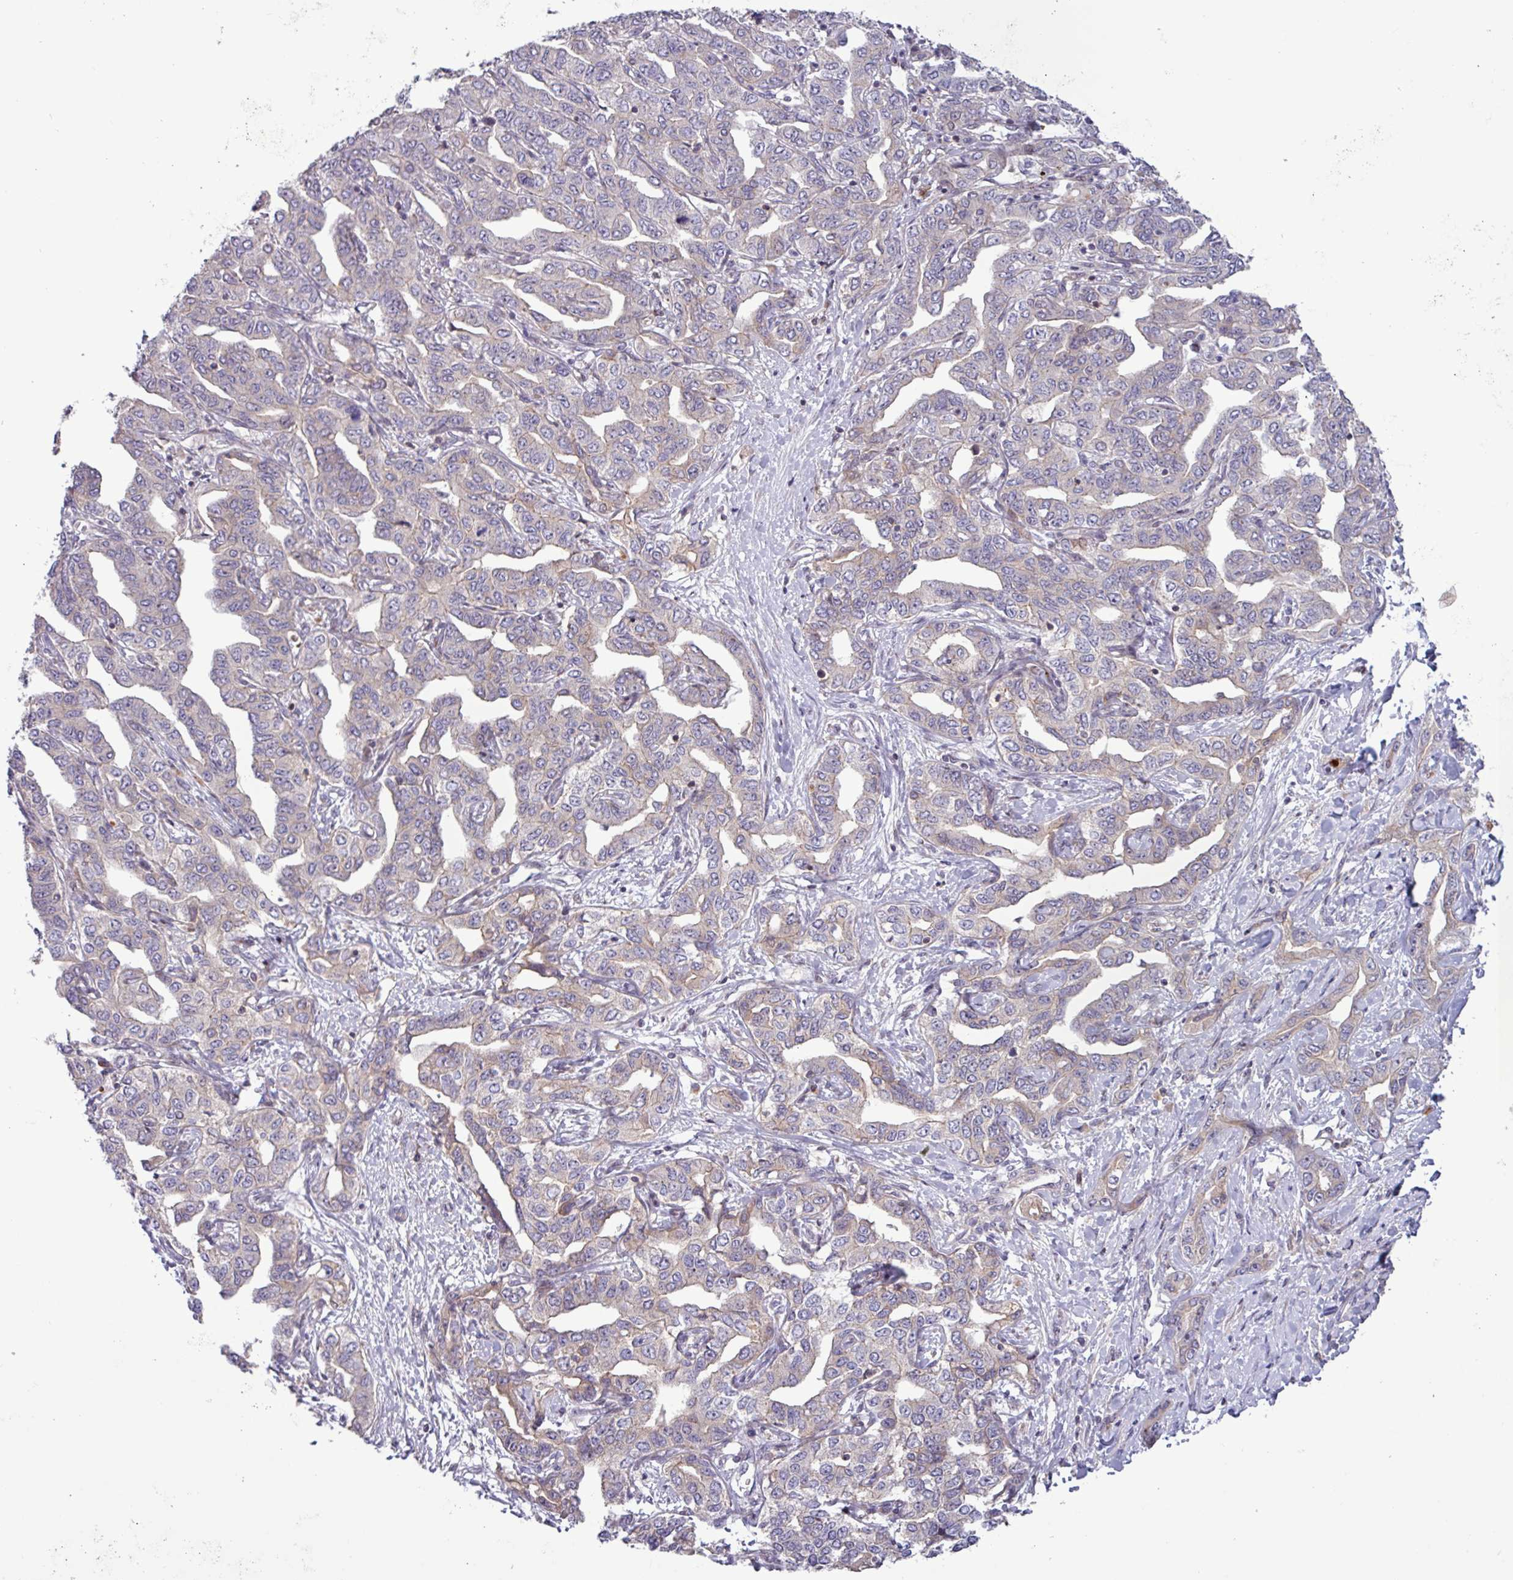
{"staining": {"intensity": "negative", "quantity": "none", "location": "none"}, "tissue": "liver cancer", "cell_type": "Tumor cells", "image_type": "cancer", "snomed": [{"axis": "morphology", "description": "Cholangiocarcinoma"}, {"axis": "topography", "description": "Liver"}], "caption": "Protein analysis of liver cancer (cholangiocarcinoma) shows no significant expression in tumor cells.", "gene": "TNFSF12", "patient": {"sex": "male", "age": 59}}